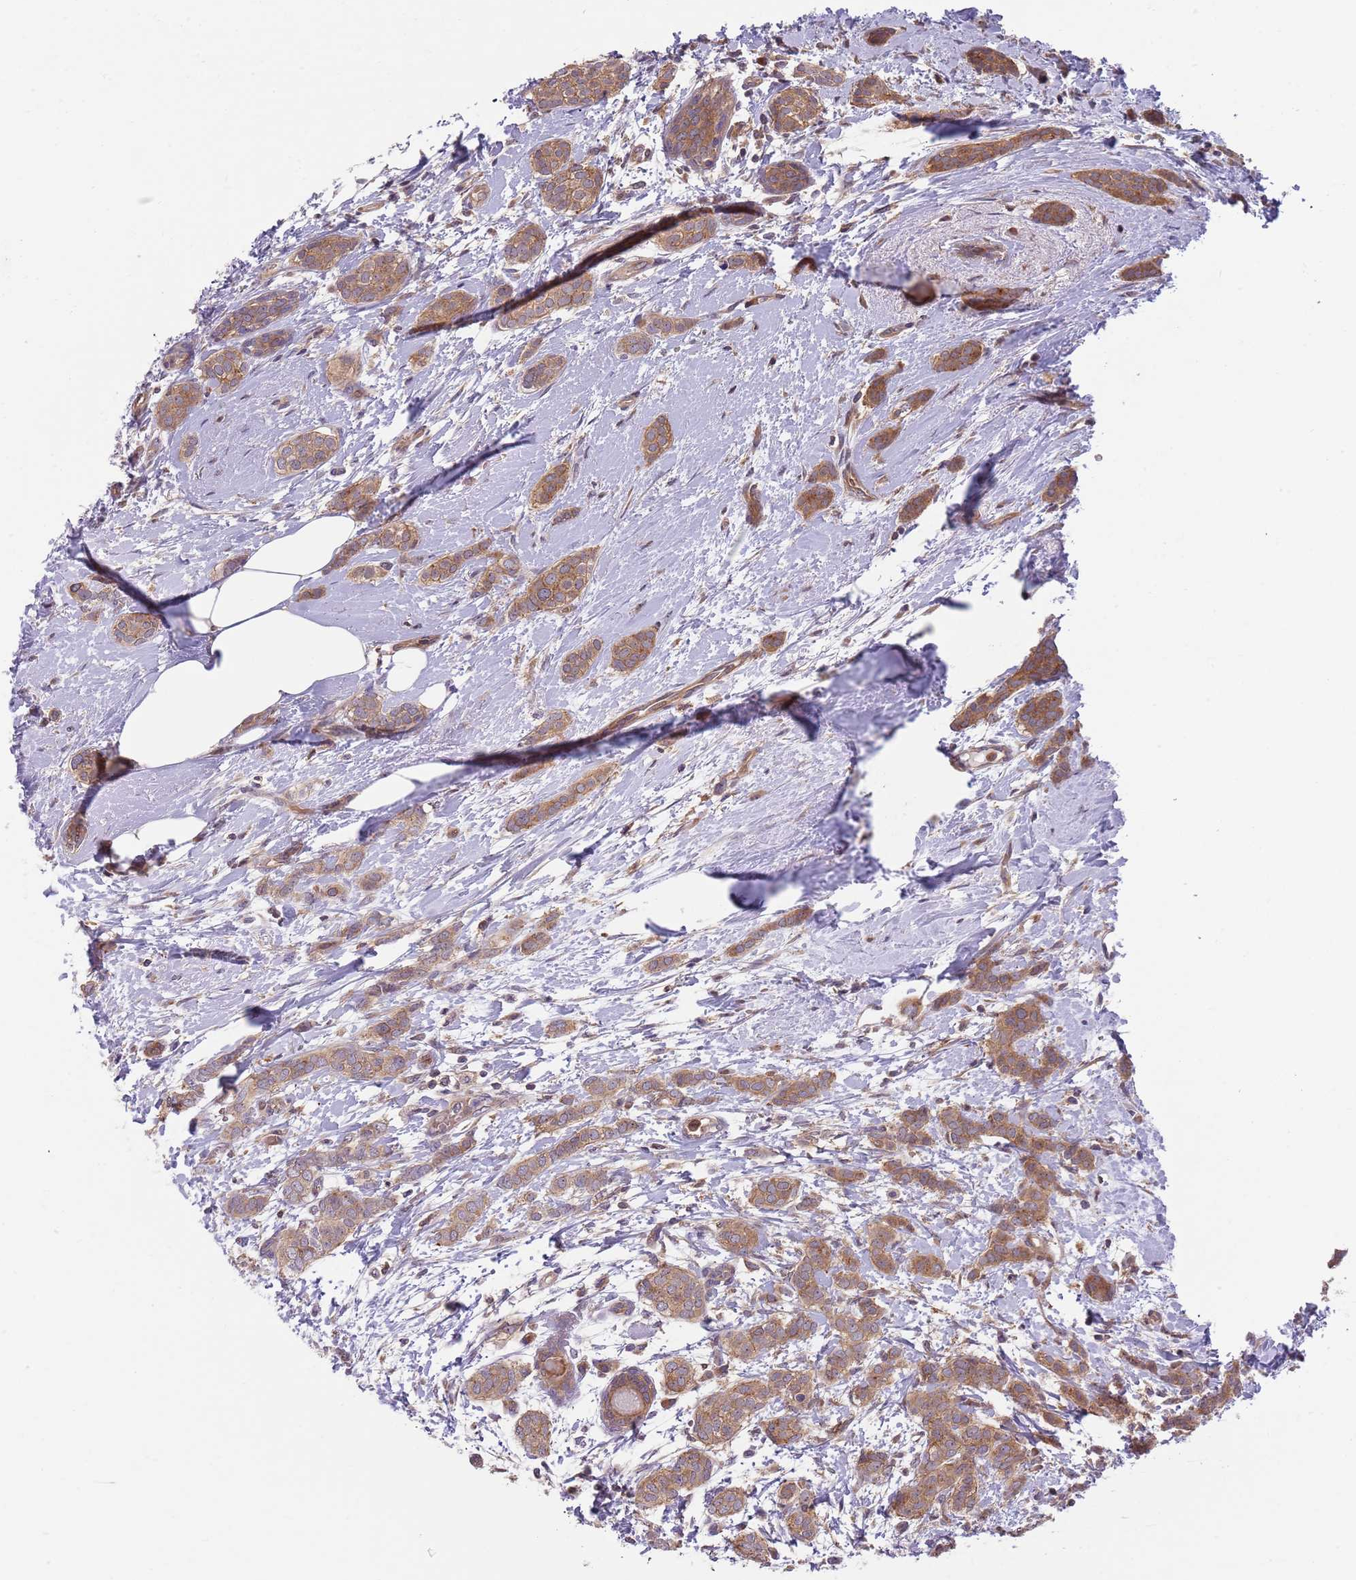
{"staining": {"intensity": "moderate", "quantity": ">75%", "location": "cytoplasmic/membranous"}, "tissue": "breast cancer", "cell_type": "Tumor cells", "image_type": "cancer", "snomed": [{"axis": "morphology", "description": "Duct carcinoma"}, {"axis": "topography", "description": "Breast"}], "caption": "Protein analysis of infiltrating ductal carcinoma (breast) tissue shows moderate cytoplasmic/membranous positivity in approximately >75% of tumor cells.", "gene": "GGA1", "patient": {"sex": "female", "age": 72}}